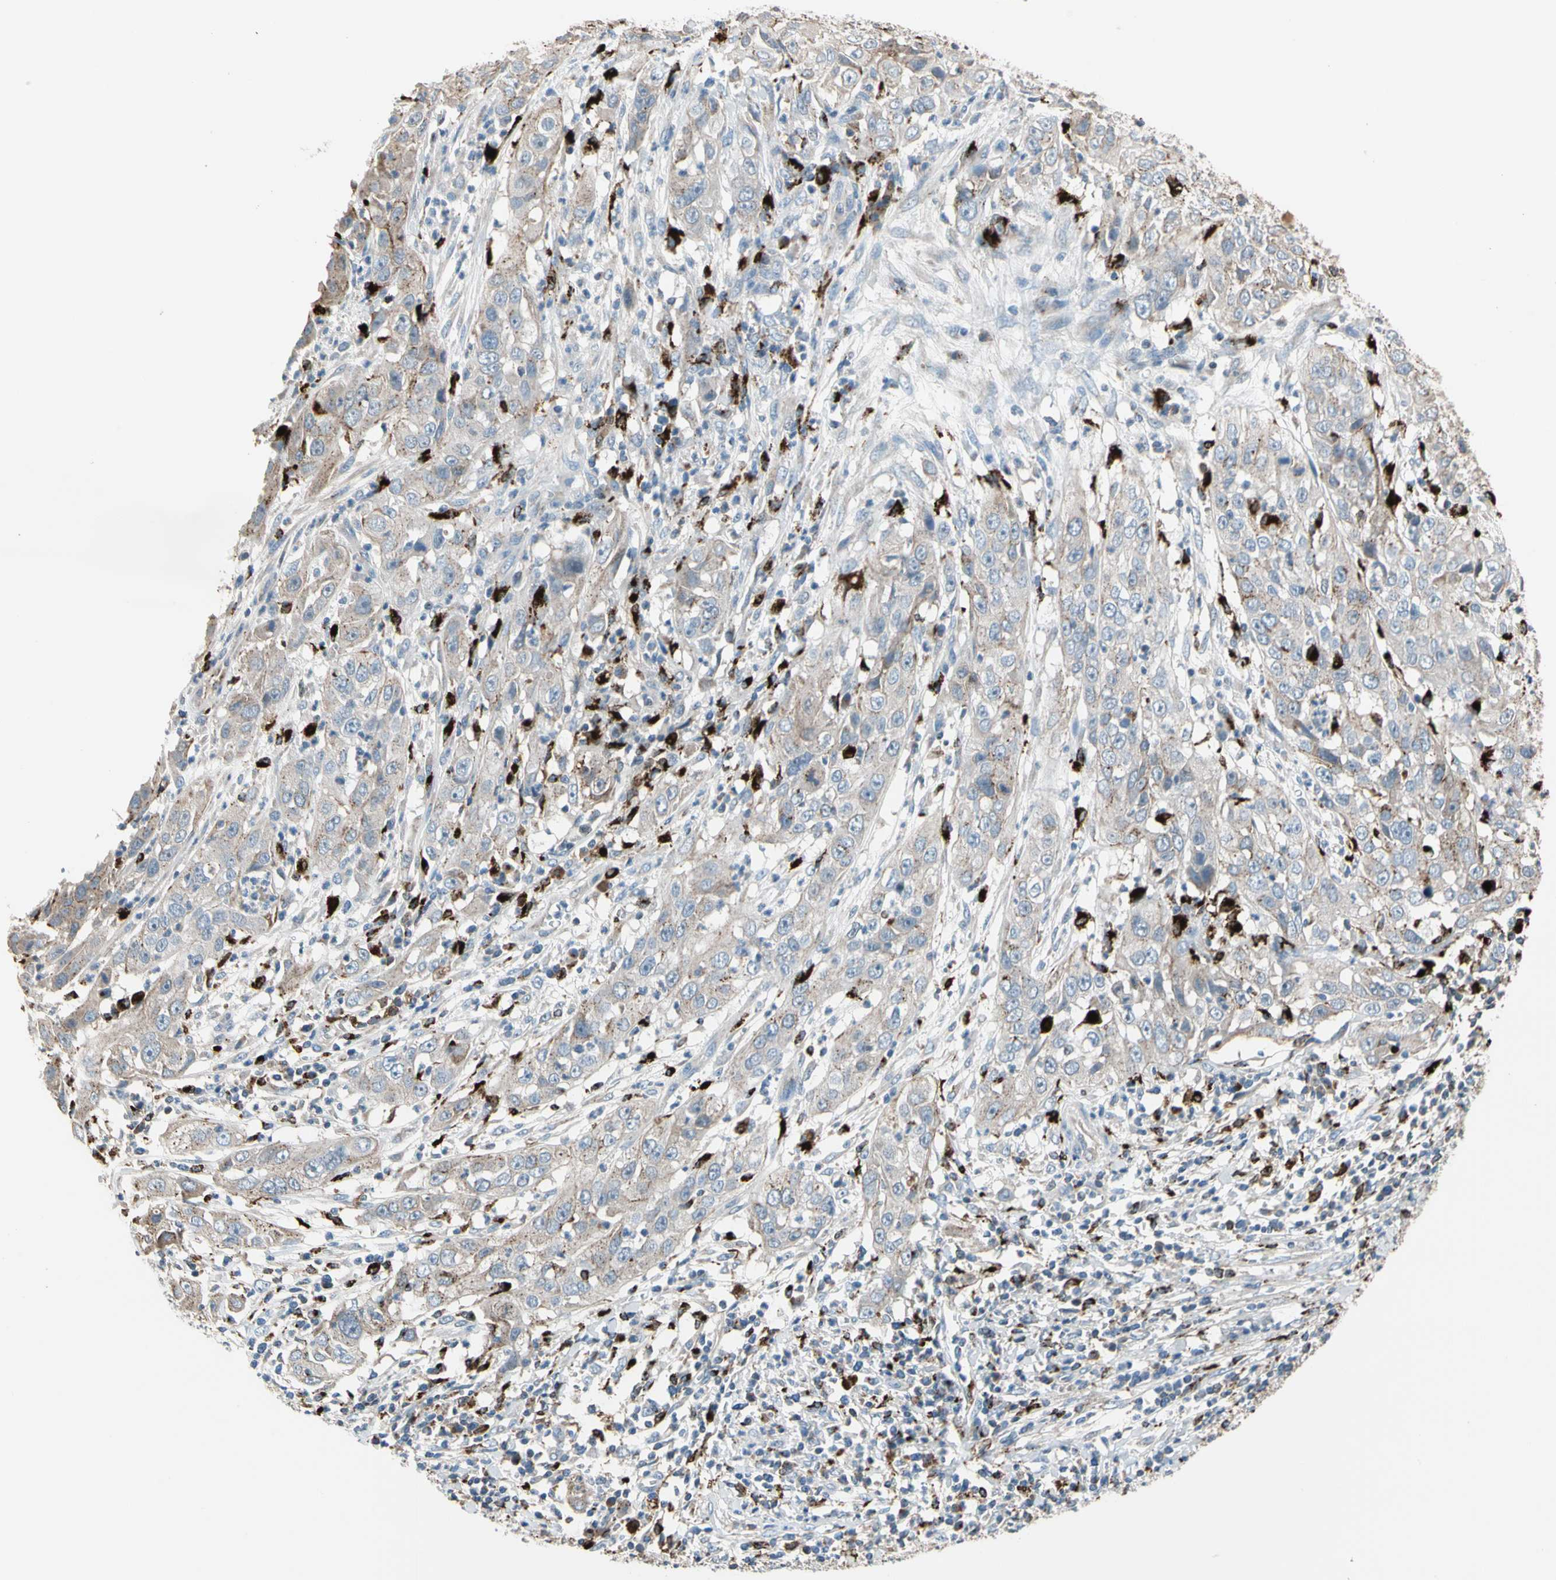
{"staining": {"intensity": "moderate", "quantity": "<25%", "location": "cytoplasmic/membranous"}, "tissue": "cervical cancer", "cell_type": "Tumor cells", "image_type": "cancer", "snomed": [{"axis": "morphology", "description": "Squamous cell carcinoma, NOS"}, {"axis": "topography", "description": "Cervix"}], "caption": "Cervical squamous cell carcinoma stained with a protein marker reveals moderate staining in tumor cells.", "gene": "GM2A", "patient": {"sex": "female", "age": 32}}